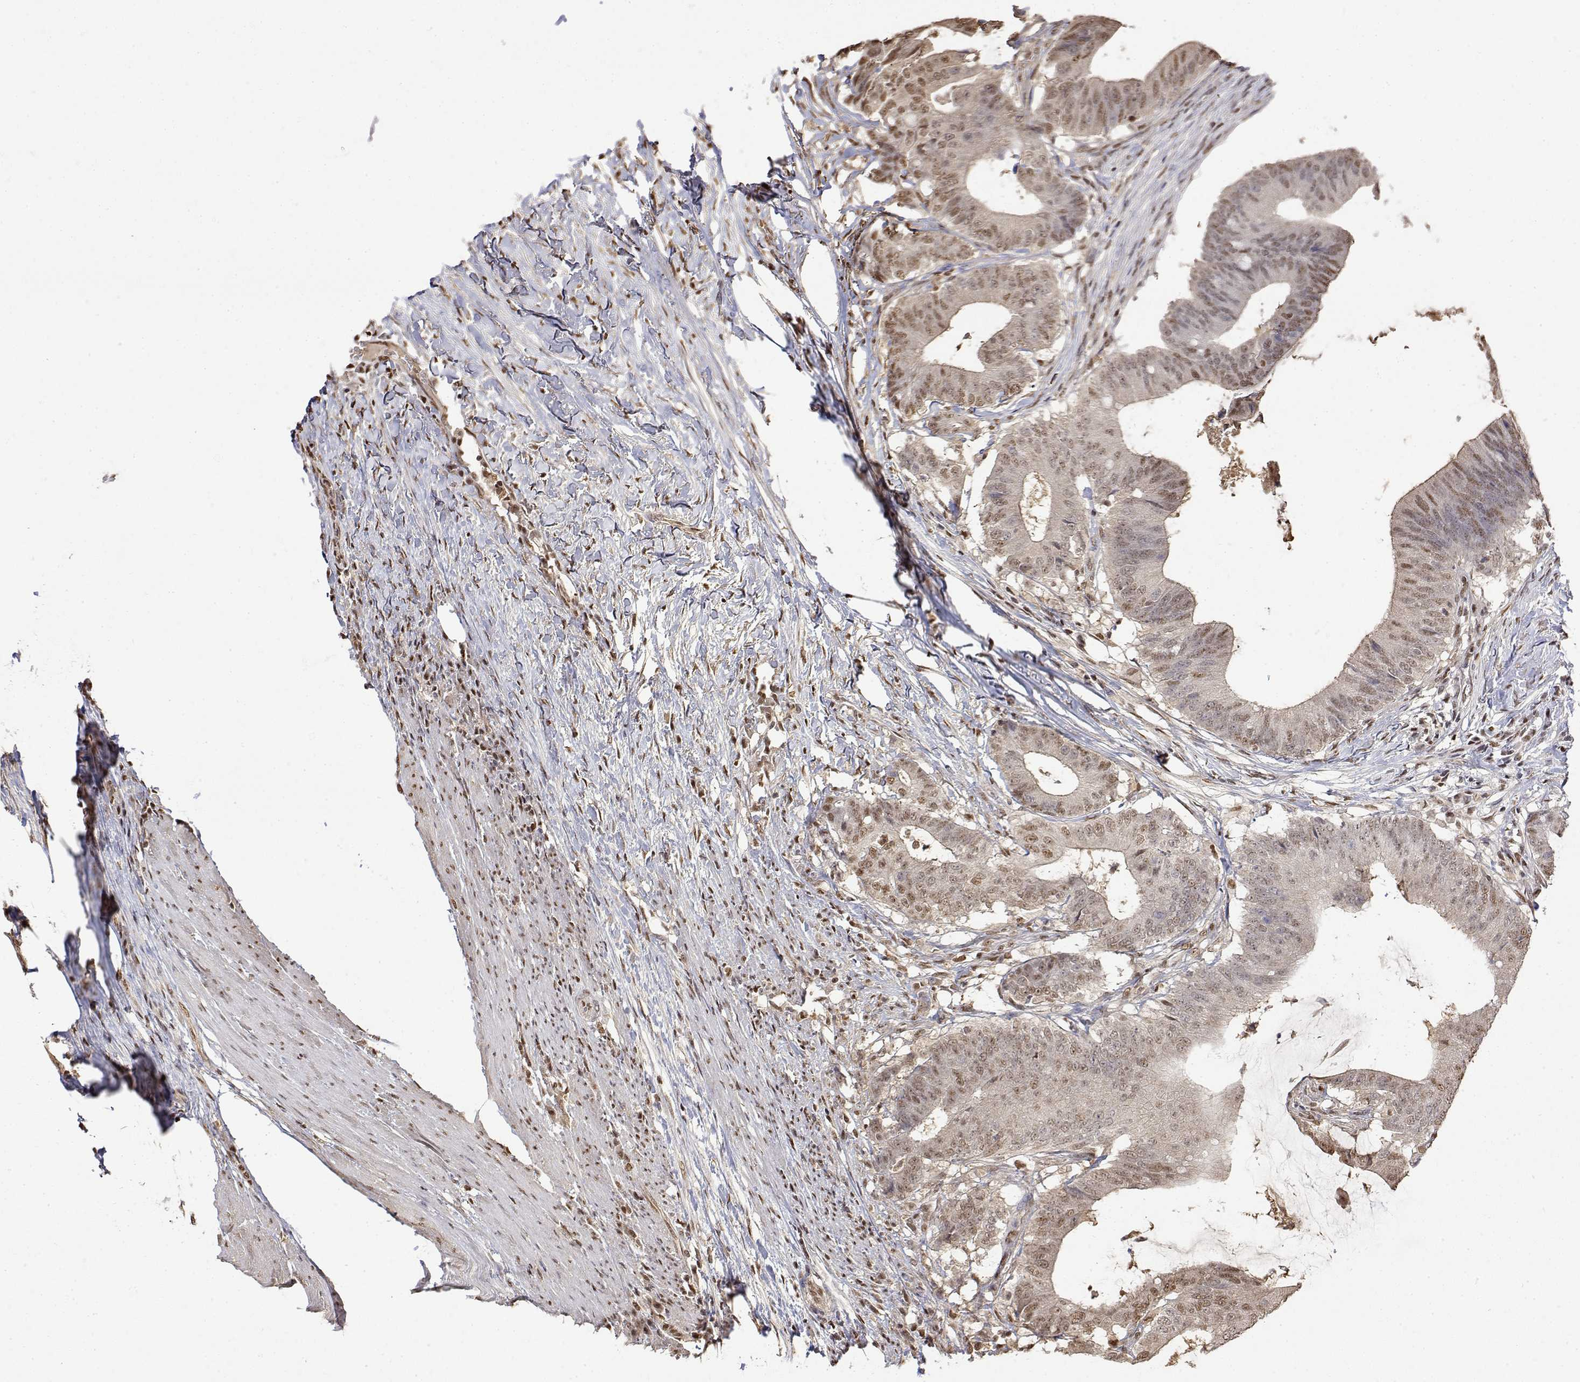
{"staining": {"intensity": "weak", "quantity": ">75%", "location": "nuclear"}, "tissue": "colorectal cancer", "cell_type": "Tumor cells", "image_type": "cancer", "snomed": [{"axis": "morphology", "description": "Adenocarcinoma, NOS"}, {"axis": "topography", "description": "Colon"}], "caption": "Protein expression analysis of adenocarcinoma (colorectal) shows weak nuclear expression in approximately >75% of tumor cells. (DAB IHC, brown staining for protein, blue staining for nuclei).", "gene": "TPI1", "patient": {"sex": "female", "age": 43}}